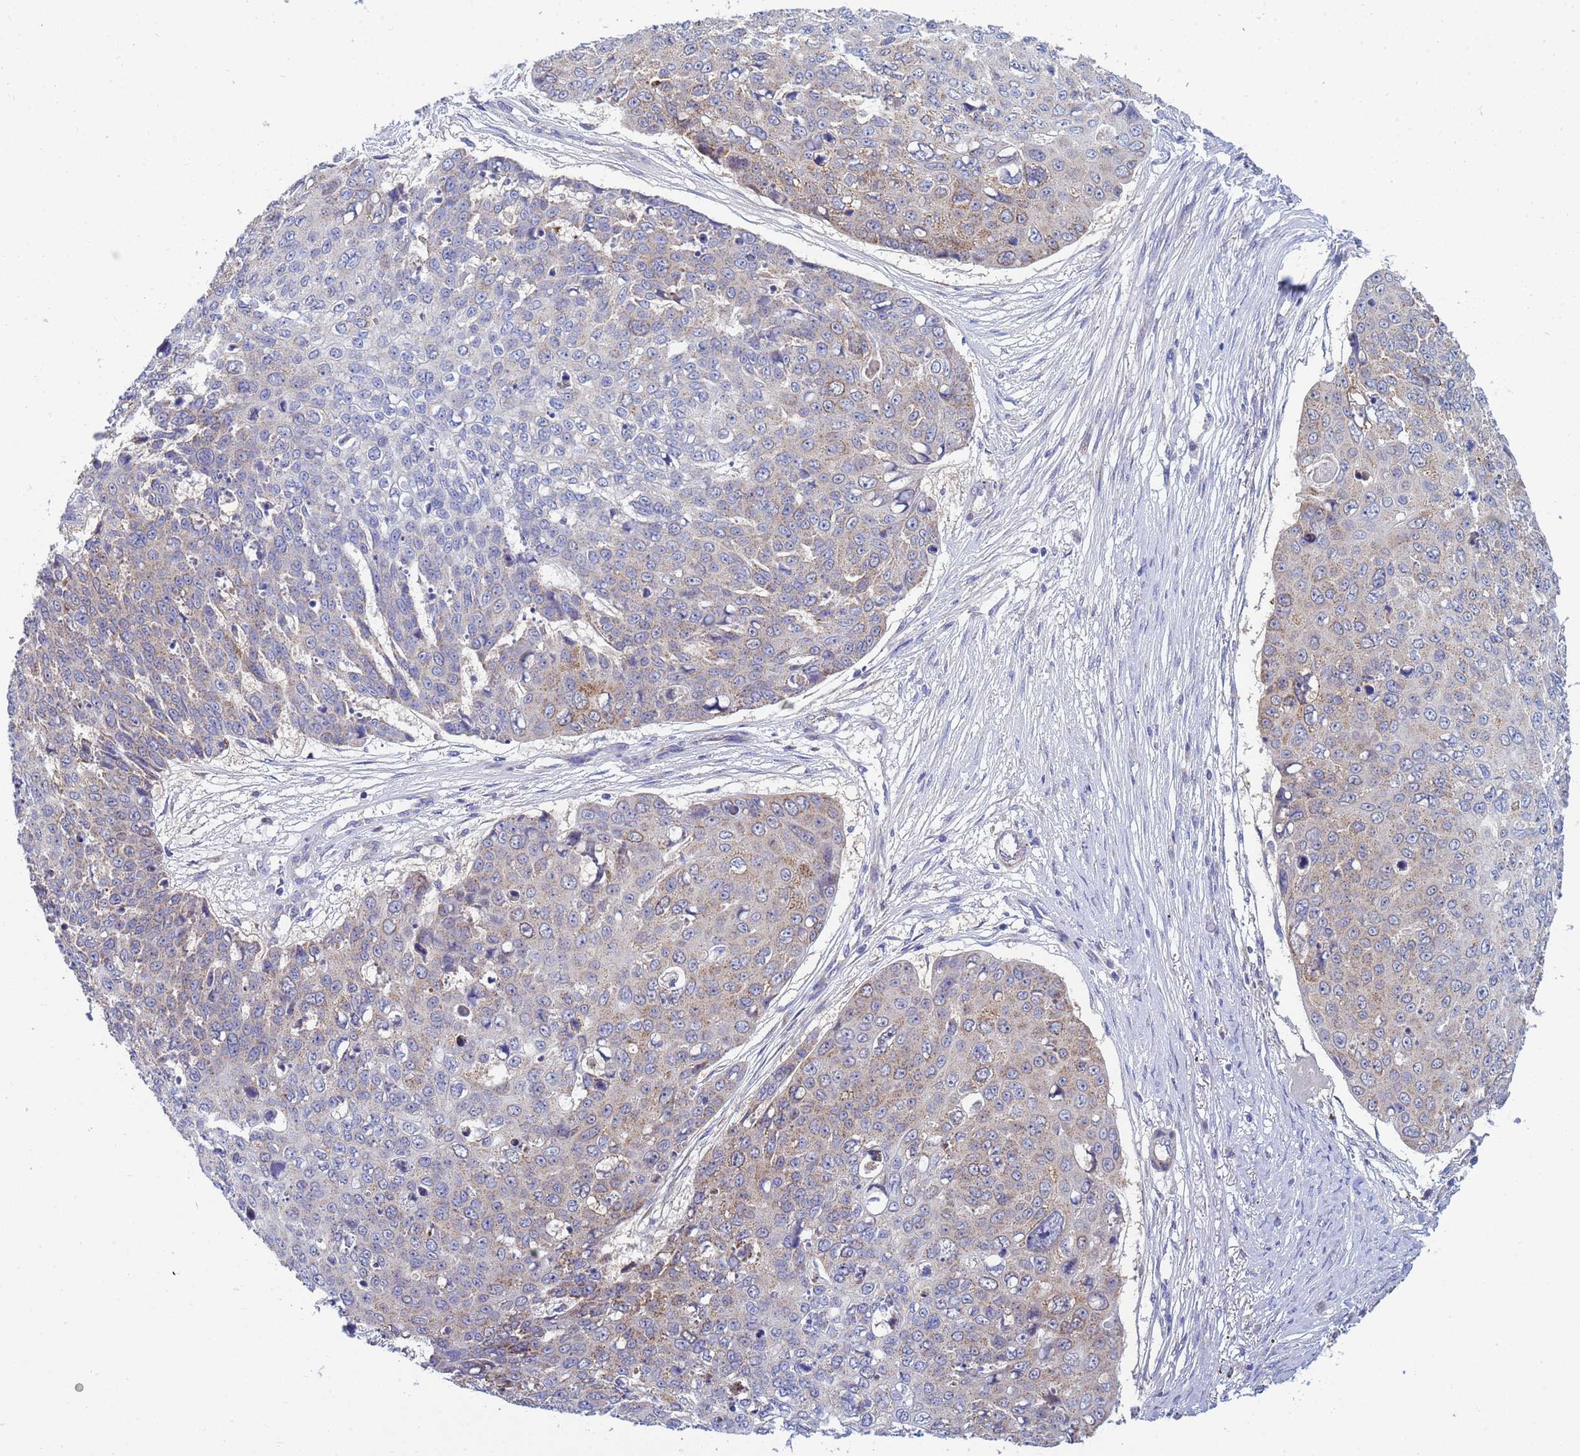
{"staining": {"intensity": "weak", "quantity": "25%-75%", "location": "cytoplasmic/membranous"}, "tissue": "skin cancer", "cell_type": "Tumor cells", "image_type": "cancer", "snomed": [{"axis": "morphology", "description": "Squamous cell carcinoma, NOS"}, {"axis": "topography", "description": "Skin"}], "caption": "Protein analysis of skin cancer (squamous cell carcinoma) tissue exhibits weak cytoplasmic/membranous positivity in approximately 25%-75% of tumor cells.", "gene": "SDR39U1", "patient": {"sex": "male", "age": 71}}